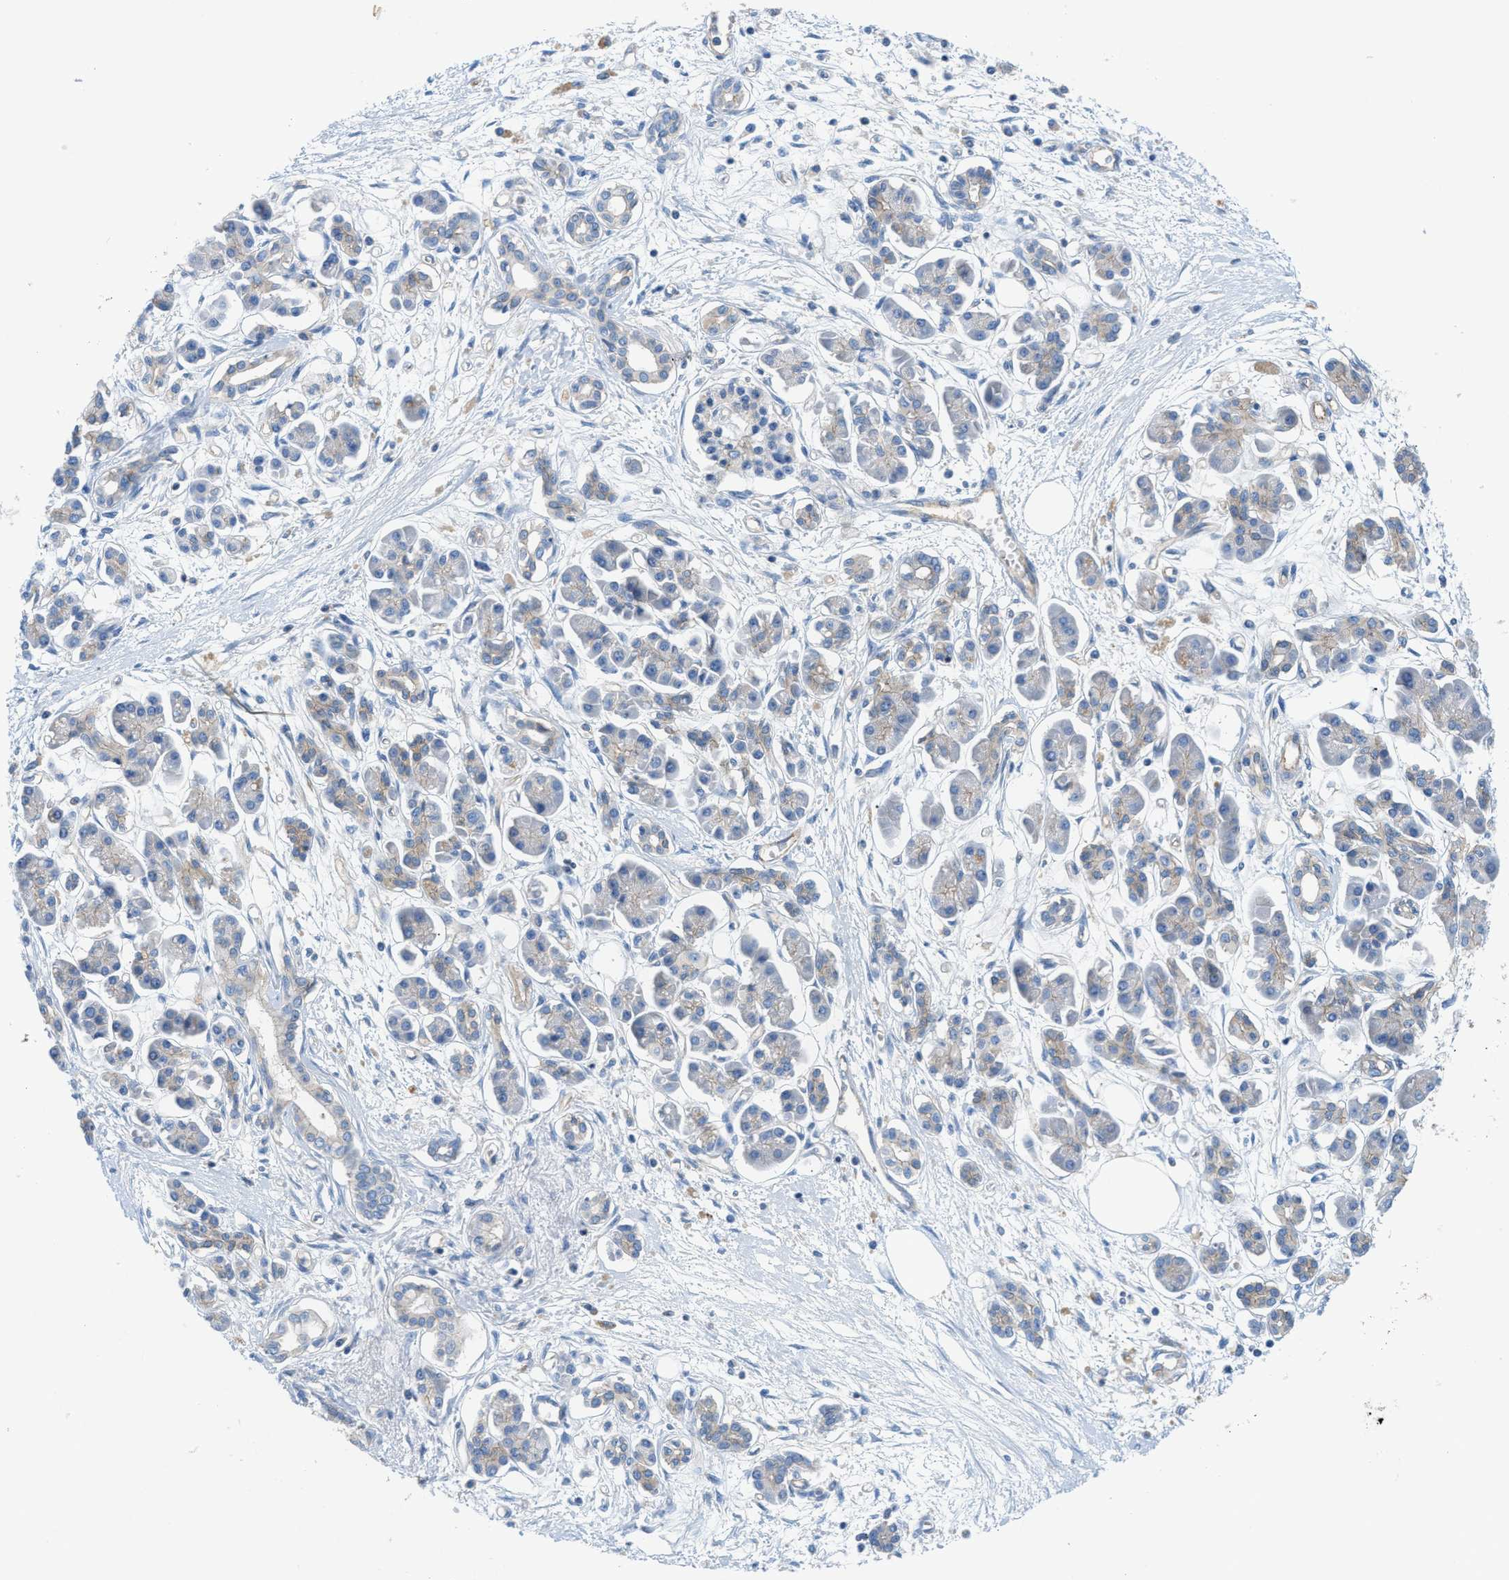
{"staining": {"intensity": "weak", "quantity": "<25%", "location": "cytoplasmic/membranous"}, "tissue": "pancreatic cancer", "cell_type": "Tumor cells", "image_type": "cancer", "snomed": [{"axis": "morphology", "description": "Adenocarcinoma, NOS"}, {"axis": "topography", "description": "Pancreas"}], "caption": "Pancreatic adenocarcinoma was stained to show a protein in brown. There is no significant staining in tumor cells. The staining was performed using DAB to visualize the protein expression in brown, while the nuclei were stained in blue with hematoxylin (Magnification: 20x).", "gene": "ORAI1", "patient": {"sex": "female", "age": 77}}